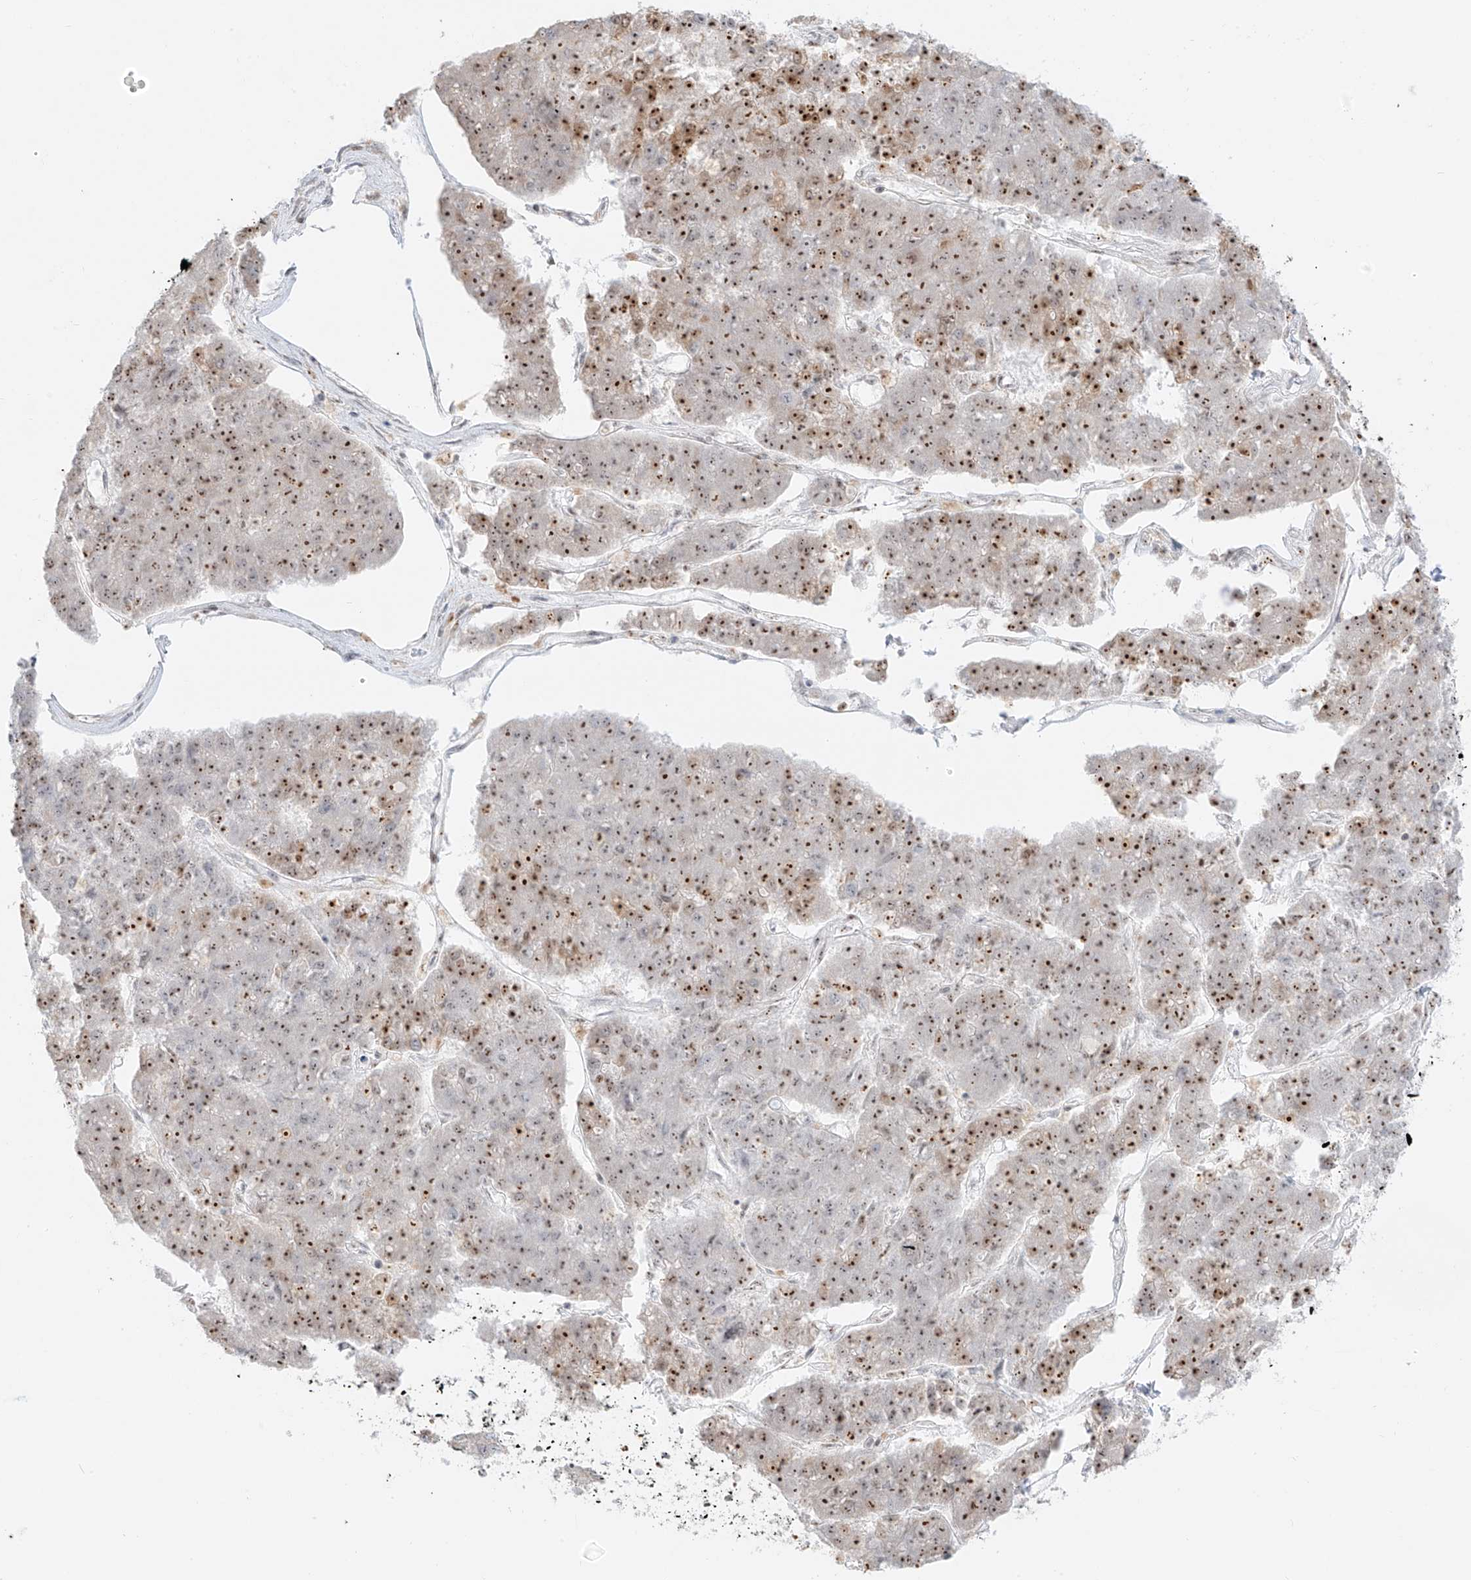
{"staining": {"intensity": "moderate", "quantity": ">75%", "location": "cytoplasmic/membranous,nuclear"}, "tissue": "pancreatic cancer", "cell_type": "Tumor cells", "image_type": "cancer", "snomed": [{"axis": "morphology", "description": "Adenocarcinoma, NOS"}, {"axis": "topography", "description": "Pancreas"}], "caption": "A photomicrograph of pancreatic adenocarcinoma stained for a protein shows moderate cytoplasmic/membranous and nuclear brown staining in tumor cells.", "gene": "ZNF512", "patient": {"sex": "male", "age": 50}}